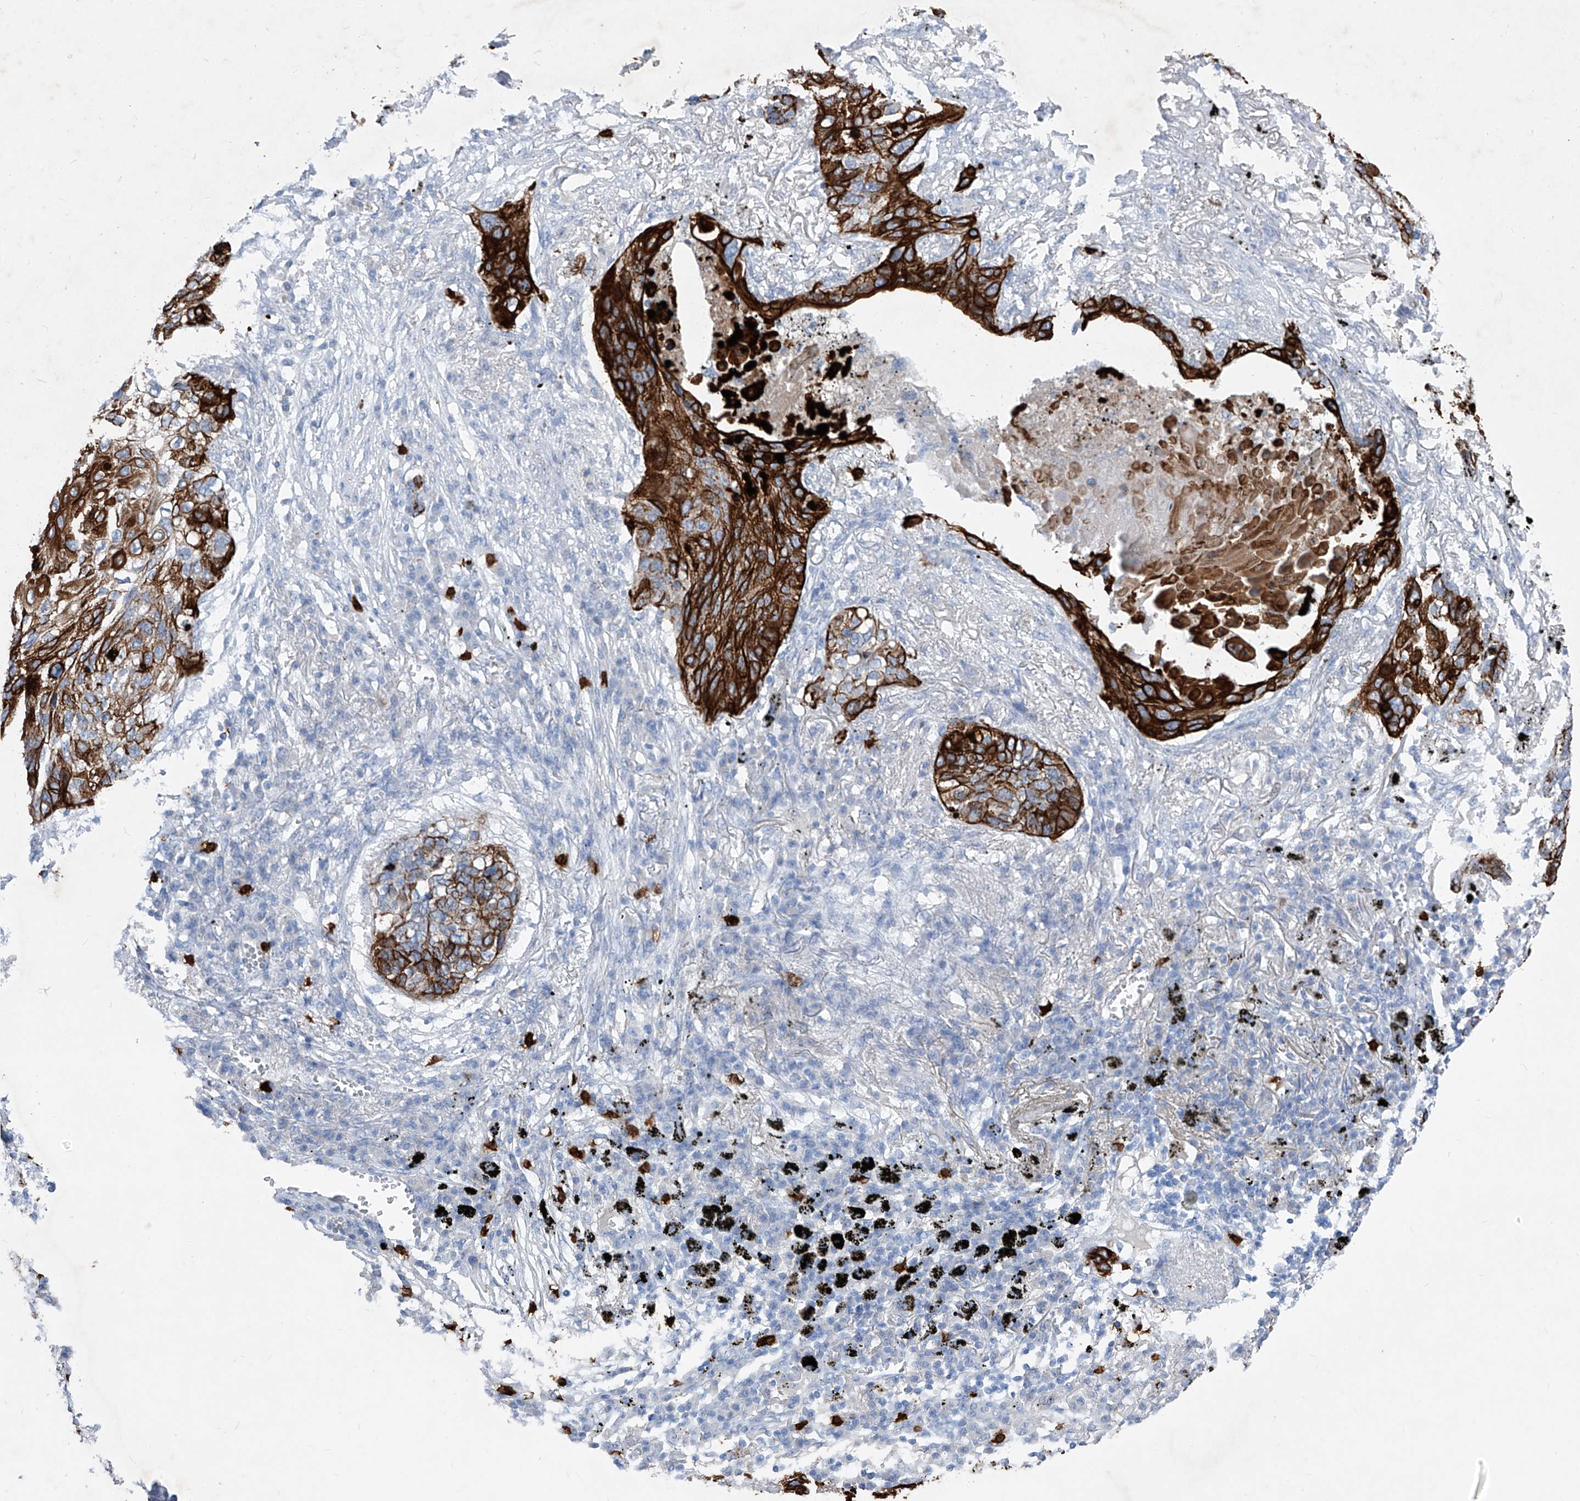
{"staining": {"intensity": "strong", "quantity": ">75%", "location": "cytoplasmic/membranous"}, "tissue": "lung cancer", "cell_type": "Tumor cells", "image_type": "cancer", "snomed": [{"axis": "morphology", "description": "Squamous cell carcinoma, NOS"}, {"axis": "topography", "description": "Lung"}], "caption": "Immunohistochemistry (DAB (3,3'-diaminobenzidine)) staining of human lung squamous cell carcinoma demonstrates strong cytoplasmic/membranous protein staining in approximately >75% of tumor cells. The protein of interest is shown in brown color, while the nuclei are stained blue.", "gene": "FRS3", "patient": {"sex": "female", "age": 63}}